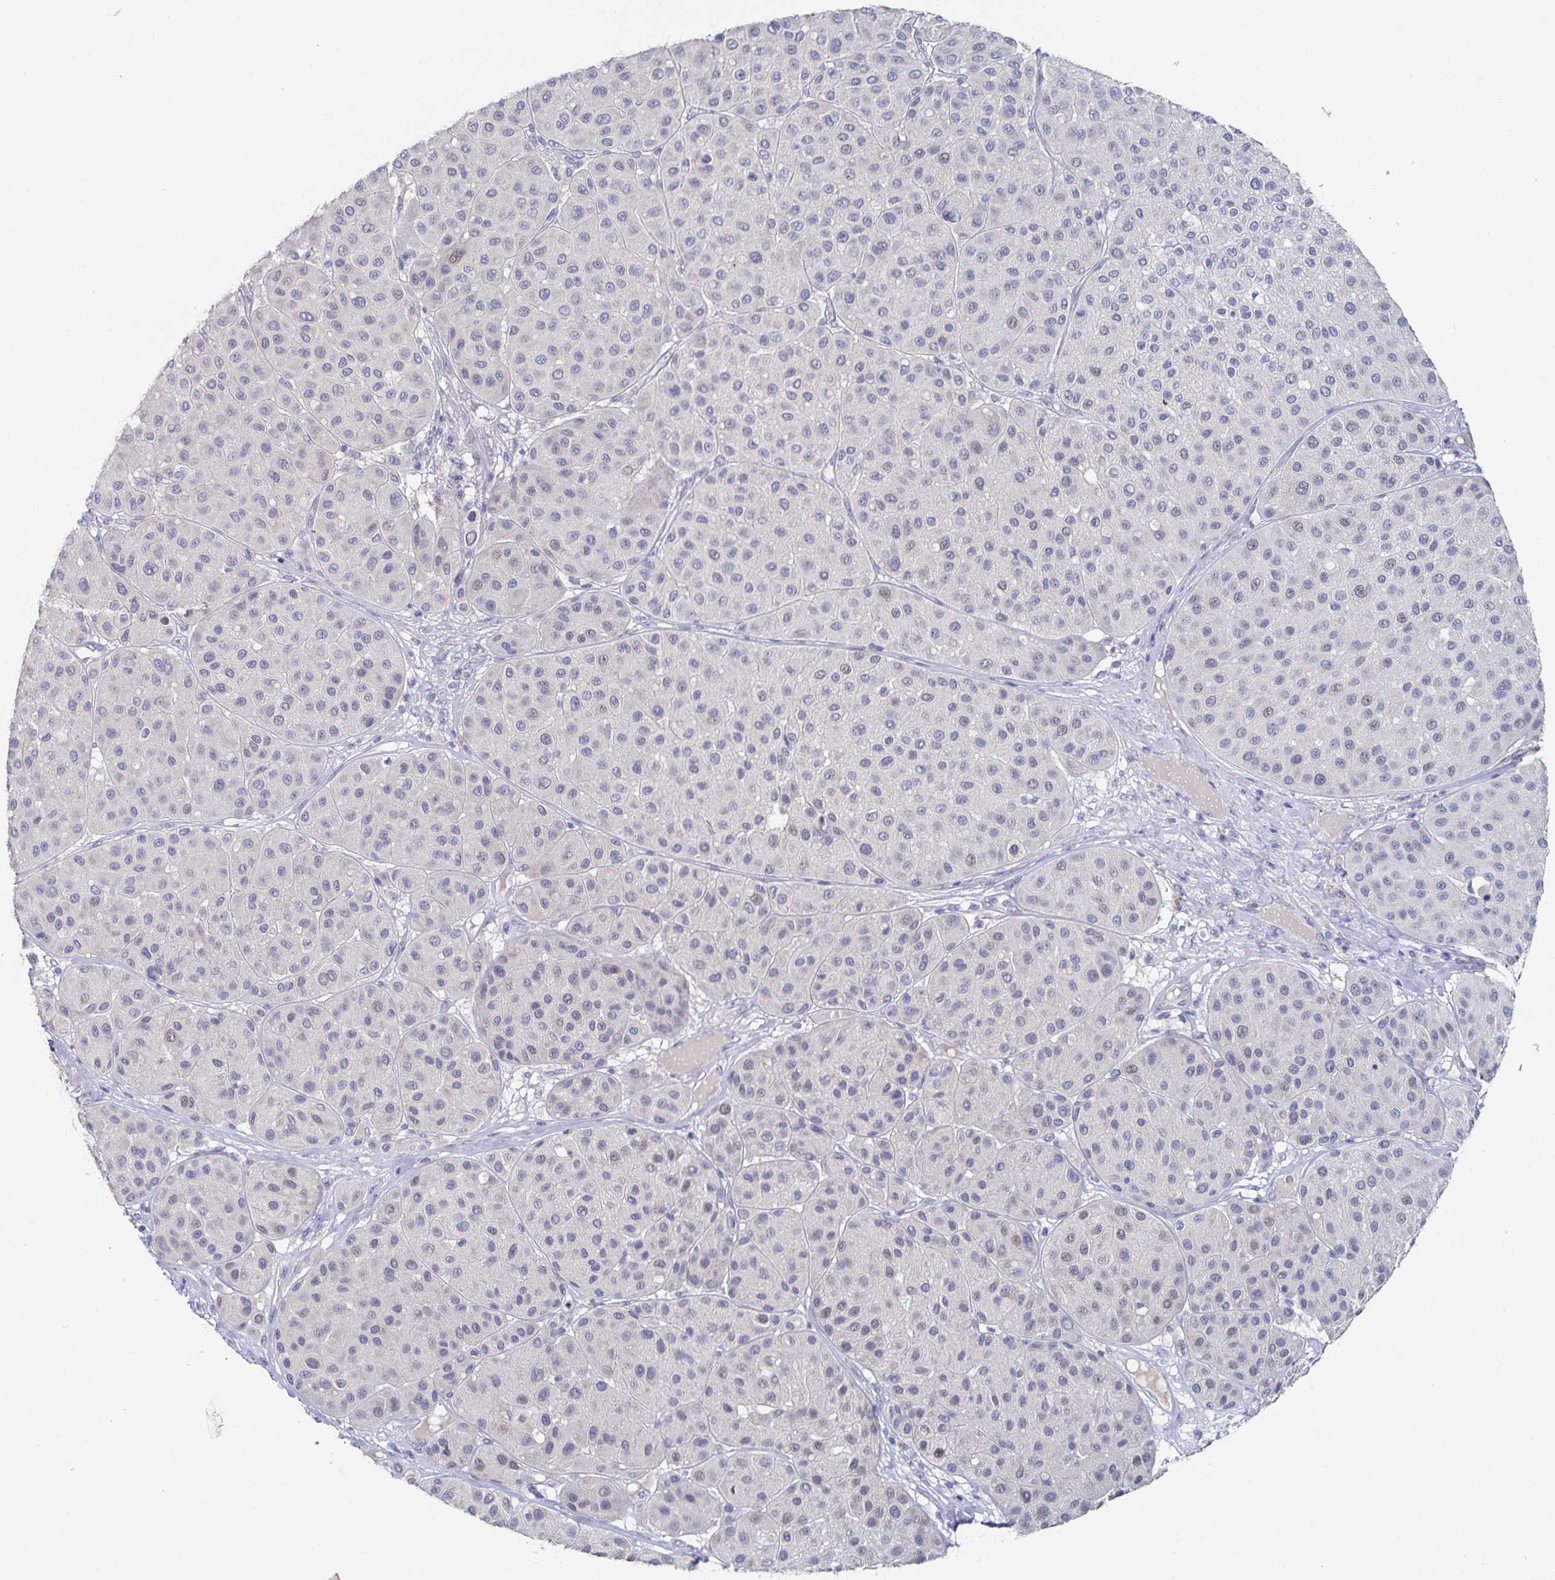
{"staining": {"intensity": "negative", "quantity": "none", "location": "none"}, "tissue": "melanoma", "cell_type": "Tumor cells", "image_type": "cancer", "snomed": [{"axis": "morphology", "description": "Malignant melanoma, Metastatic site"}, {"axis": "topography", "description": "Smooth muscle"}], "caption": "A high-resolution histopathology image shows immunohistochemistry staining of malignant melanoma (metastatic site), which shows no significant positivity in tumor cells.", "gene": "ZNF430", "patient": {"sex": "male", "age": 41}}